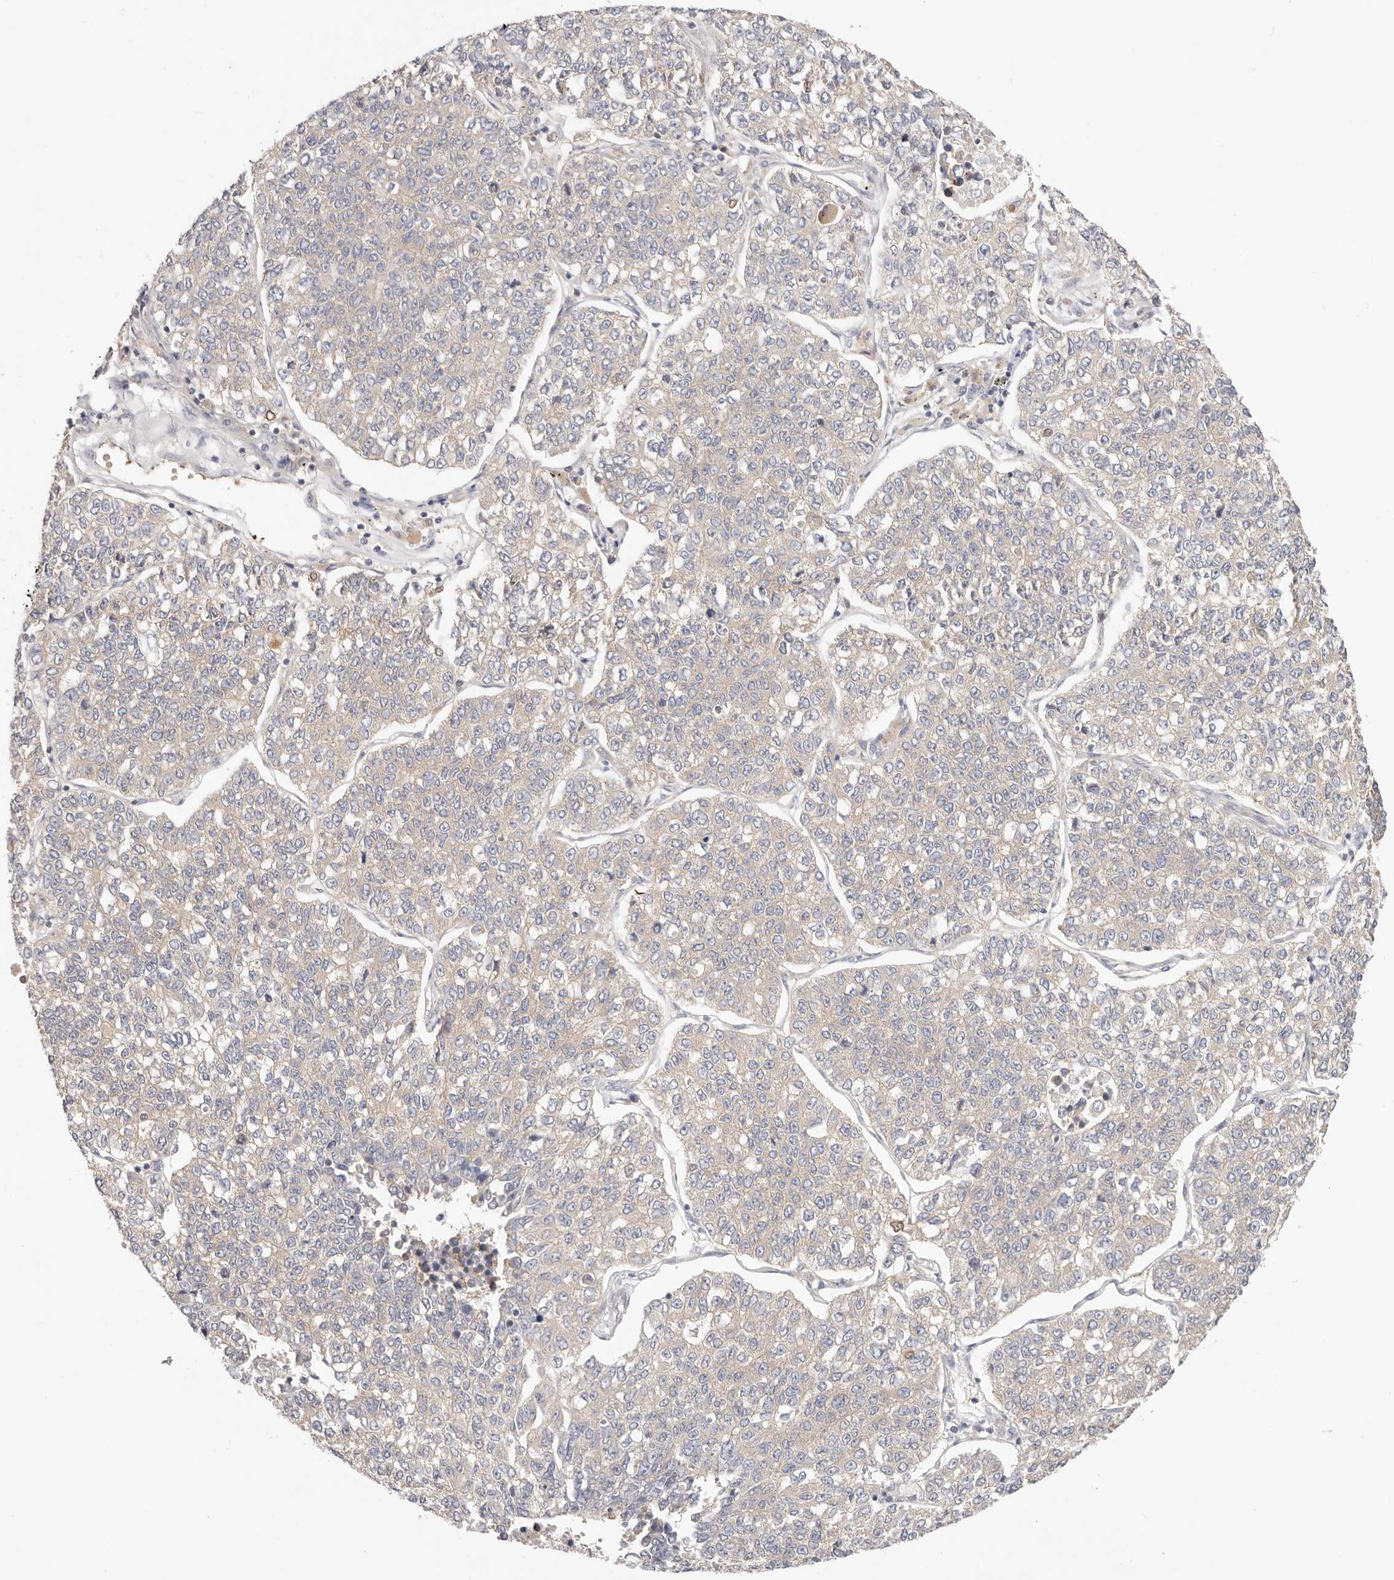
{"staining": {"intensity": "weak", "quantity": ">75%", "location": "cytoplasmic/membranous"}, "tissue": "lung cancer", "cell_type": "Tumor cells", "image_type": "cancer", "snomed": [{"axis": "morphology", "description": "Adenocarcinoma, NOS"}, {"axis": "topography", "description": "Lung"}], "caption": "Protein expression by IHC shows weak cytoplasmic/membranous expression in about >75% of tumor cells in adenocarcinoma (lung).", "gene": "KCMF1", "patient": {"sex": "male", "age": 49}}